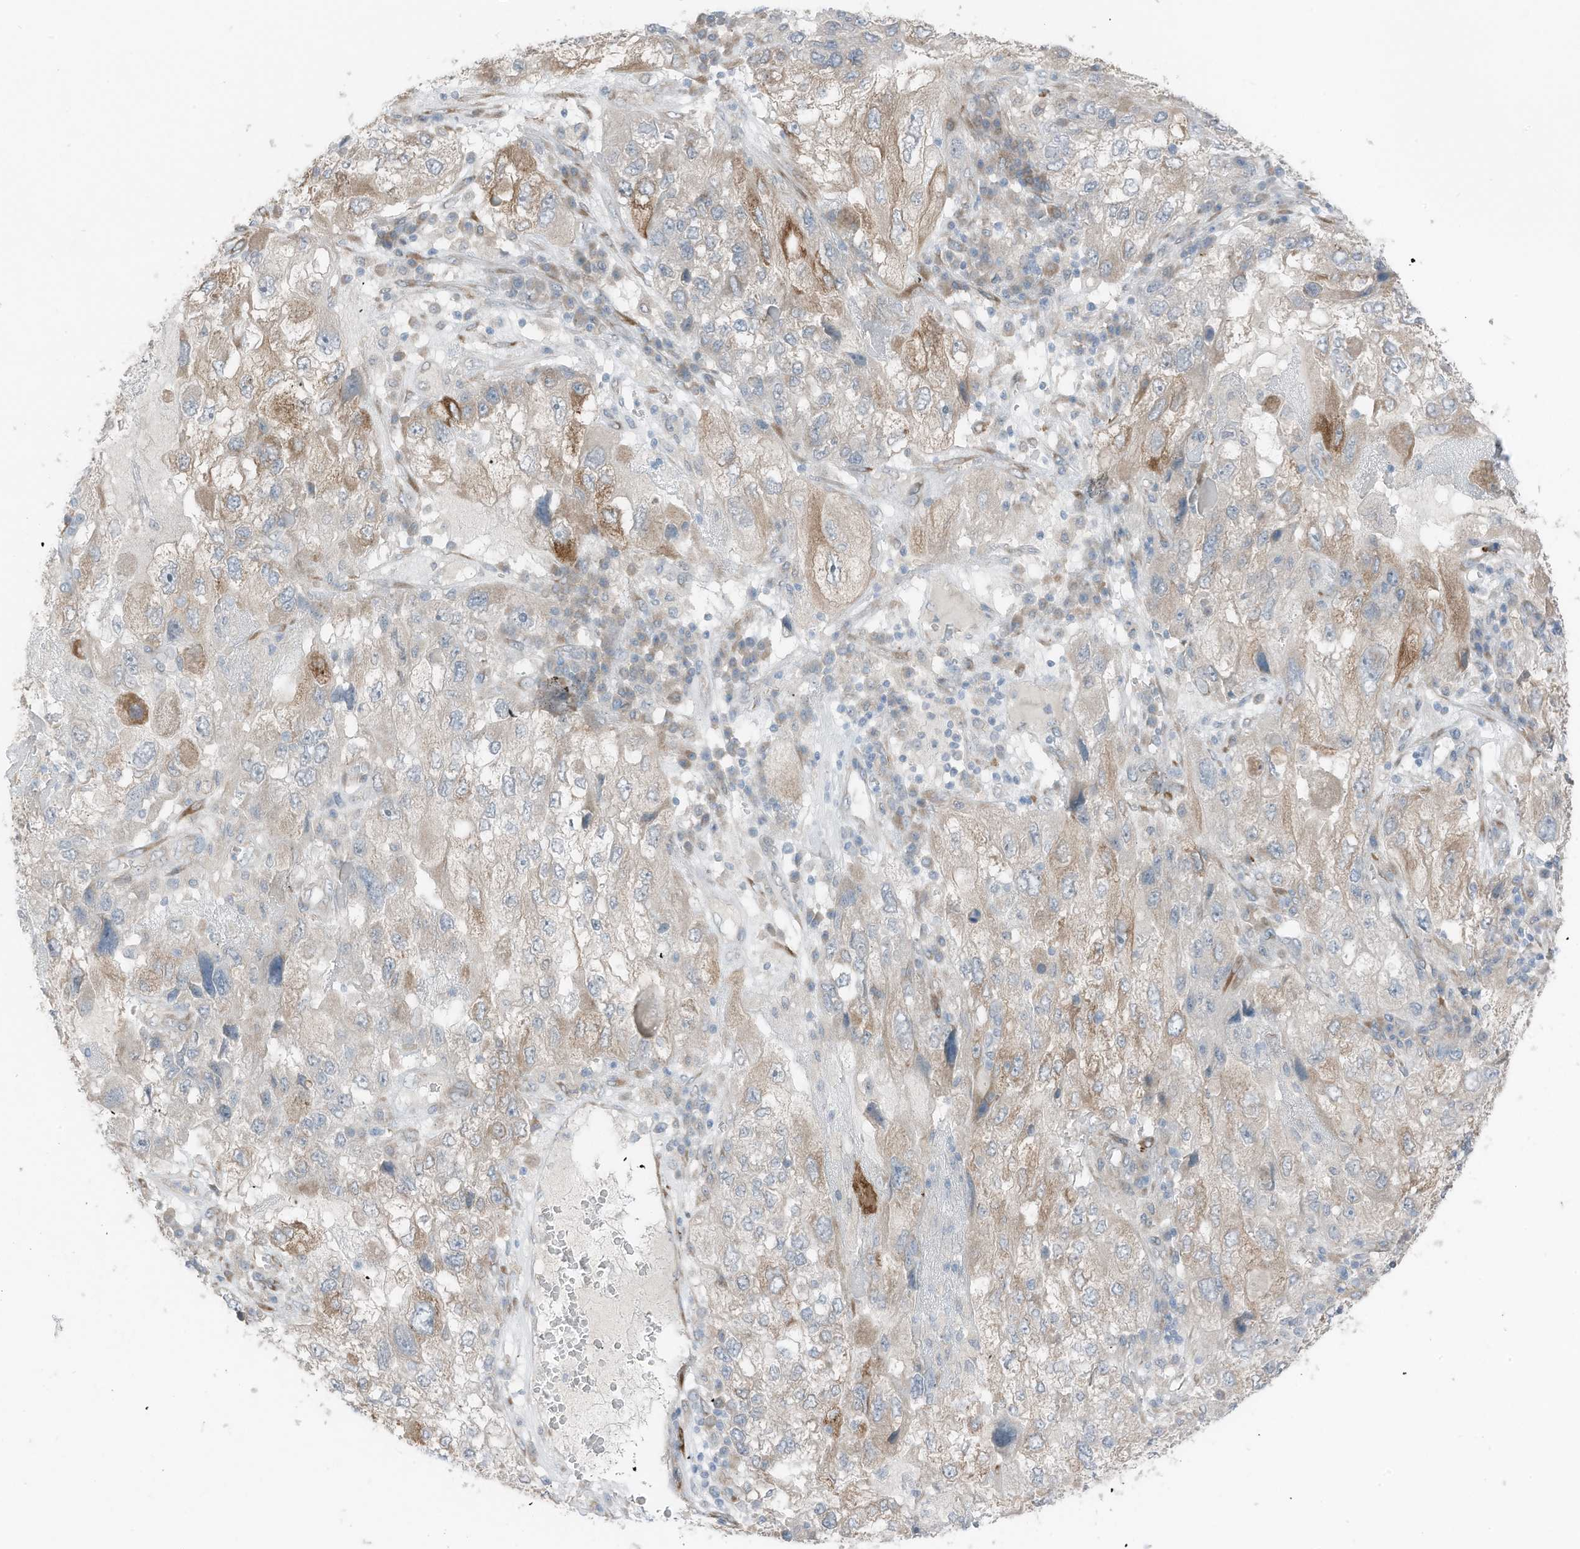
{"staining": {"intensity": "moderate", "quantity": "<25%", "location": "cytoplasmic/membranous"}, "tissue": "endometrial cancer", "cell_type": "Tumor cells", "image_type": "cancer", "snomed": [{"axis": "morphology", "description": "Adenocarcinoma, NOS"}, {"axis": "topography", "description": "Endometrium"}], "caption": "Protein positivity by immunohistochemistry demonstrates moderate cytoplasmic/membranous staining in about <25% of tumor cells in endometrial adenocarcinoma.", "gene": "ARHGEF33", "patient": {"sex": "female", "age": 49}}